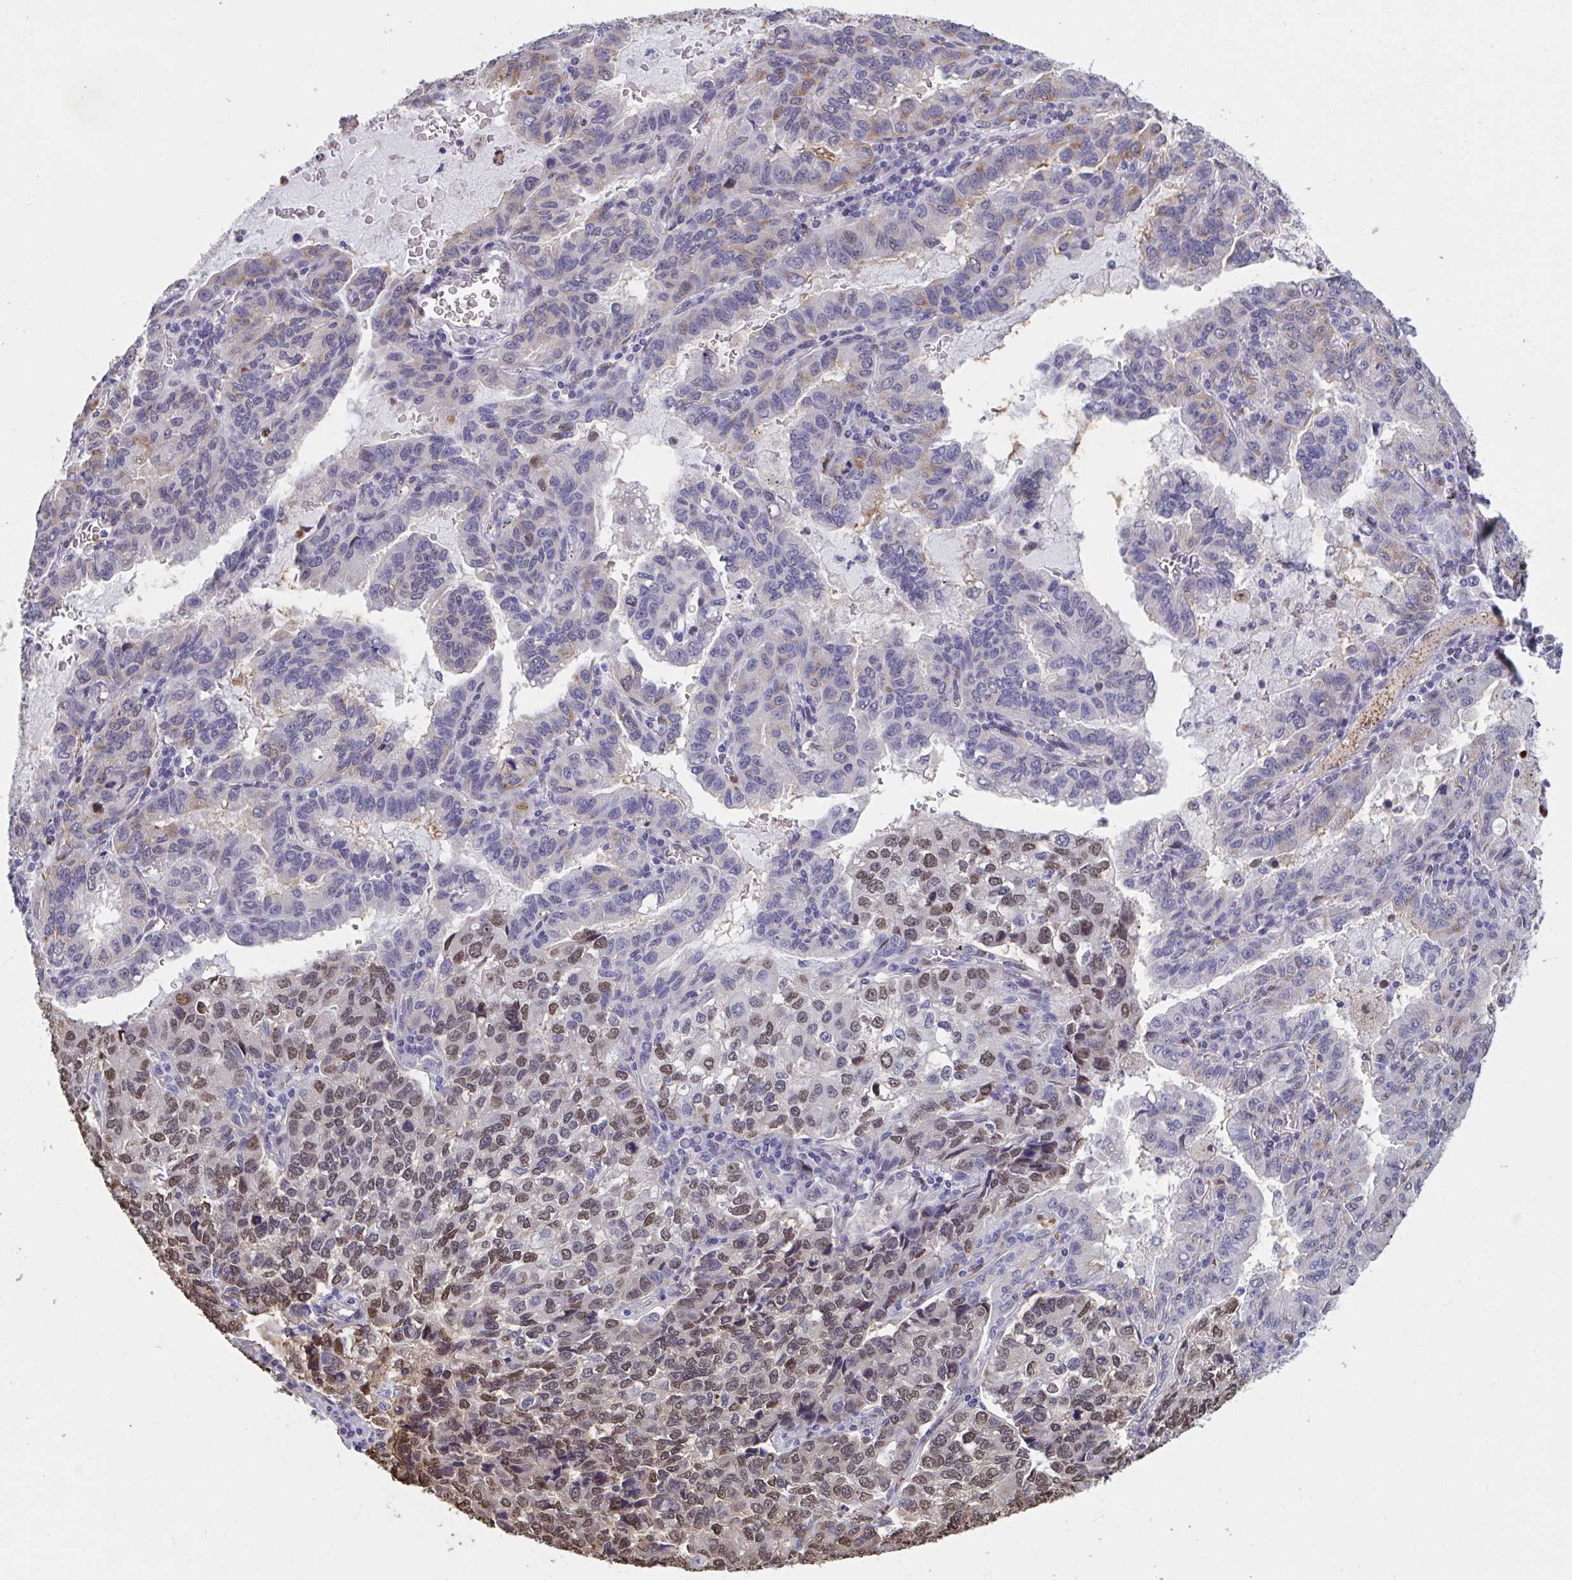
{"staining": {"intensity": "moderate", "quantity": "25%-75%", "location": "cytoplasmic/membranous,nuclear"}, "tissue": "lung cancer", "cell_type": "Tumor cells", "image_type": "cancer", "snomed": [{"axis": "morphology", "description": "Adenocarcinoma, NOS"}, {"axis": "topography", "description": "Lymph node"}, {"axis": "topography", "description": "Lung"}], "caption": "The photomicrograph reveals staining of lung adenocarcinoma, revealing moderate cytoplasmic/membranous and nuclear protein expression (brown color) within tumor cells.", "gene": "PELI2", "patient": {"sex": "male", "age": 66}}